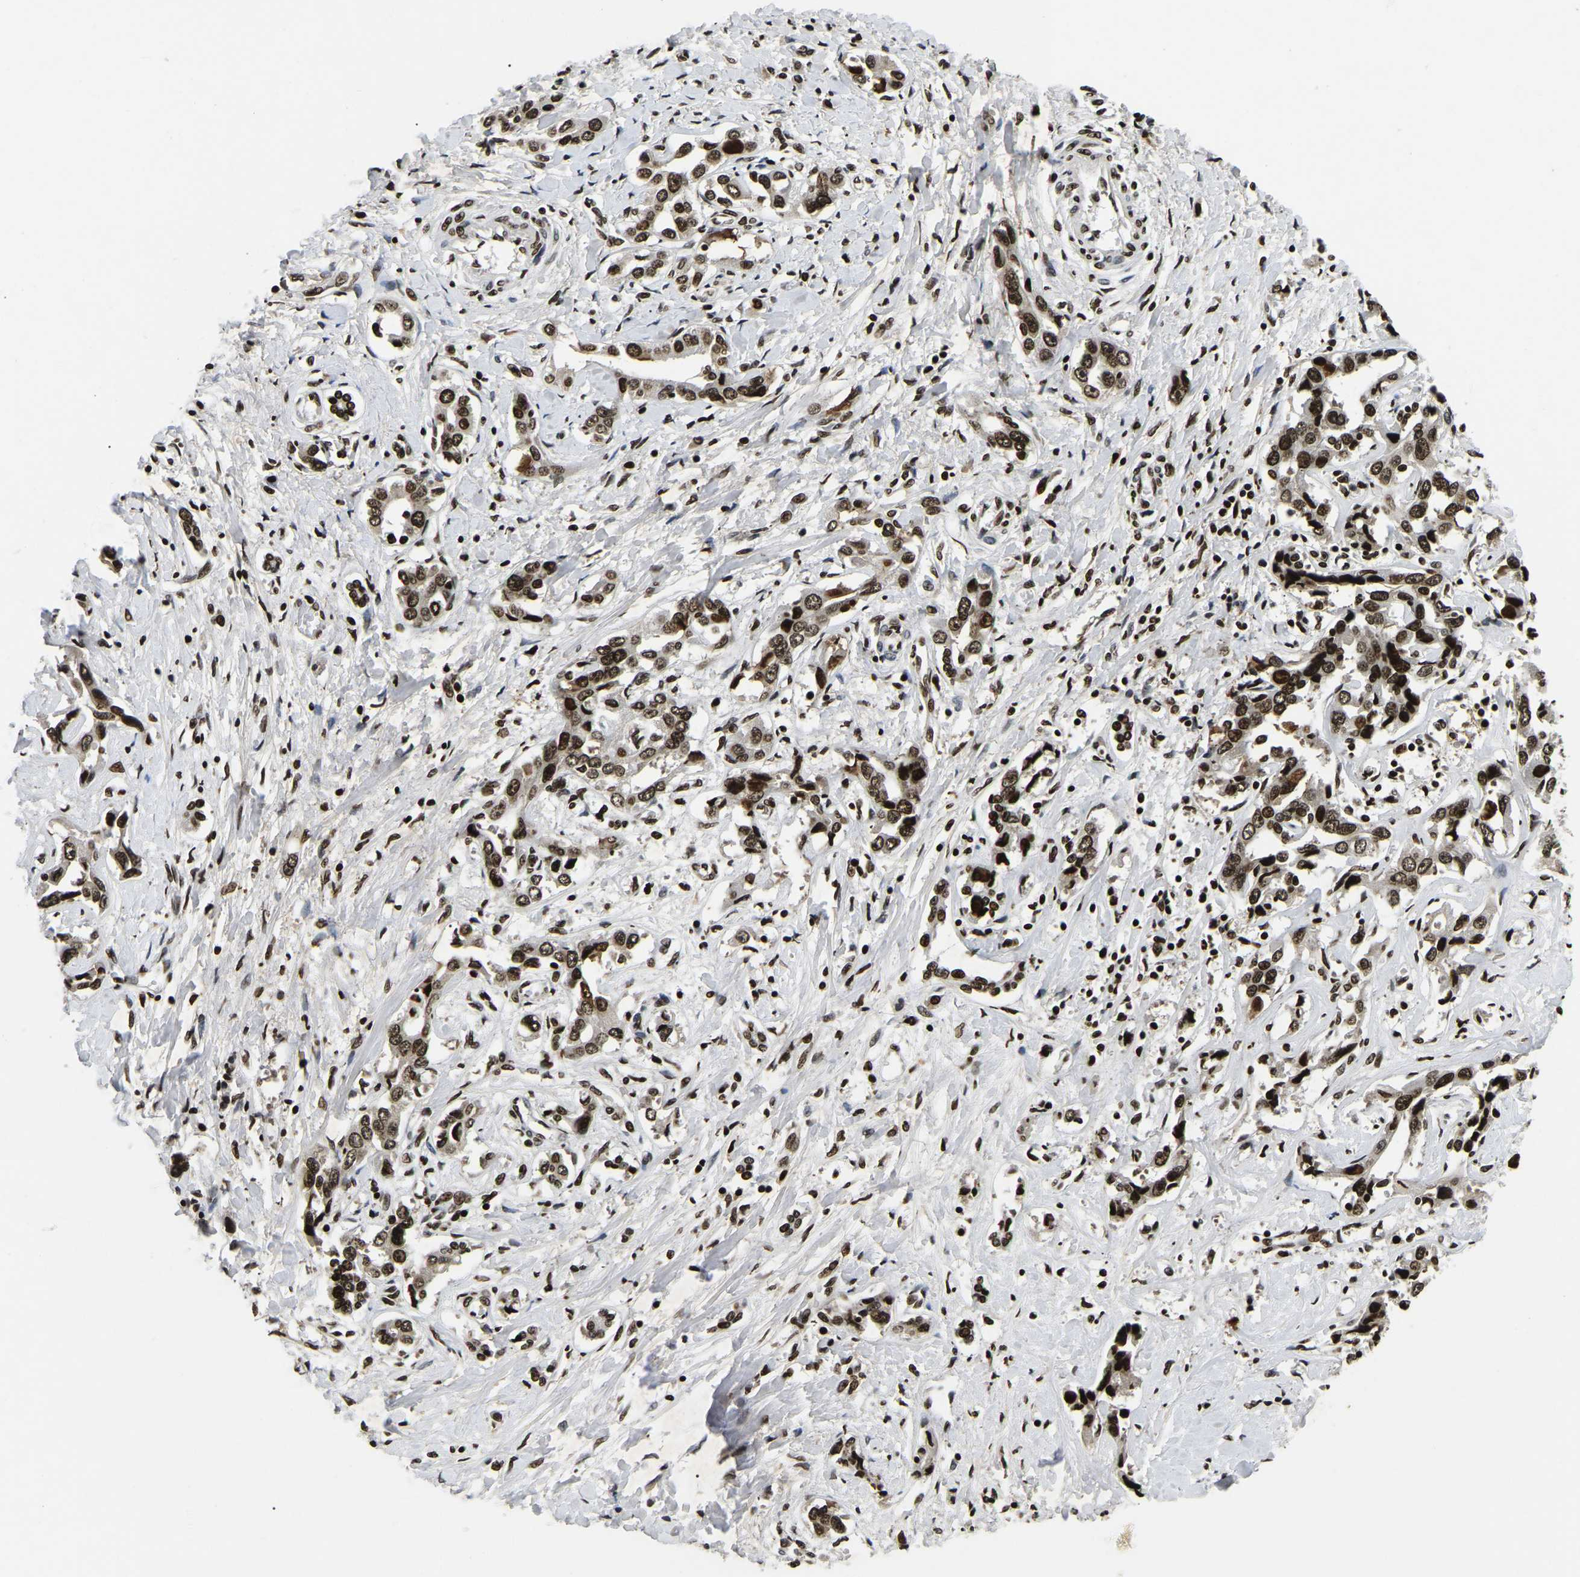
{"staining": {"intensity": "strong", "quantity": ">75%", "location": "nuclear"}, "tissue": "liver cancer", "cell_type": "Tumor cells", "image_type": "cancer", "snomed": [{"axis": "morphology", "description": "Cholangiocarcinoma"}, {"axis": "topography", "description": "Liver"}], "caption": "Protein analysis of liver cholangiocarcinoma tissue reveals strong nuclear positivity in approximately >75% of tumor cells.", "gene": "LRRC61", "patient": {"sex": "male", "age": 59}}